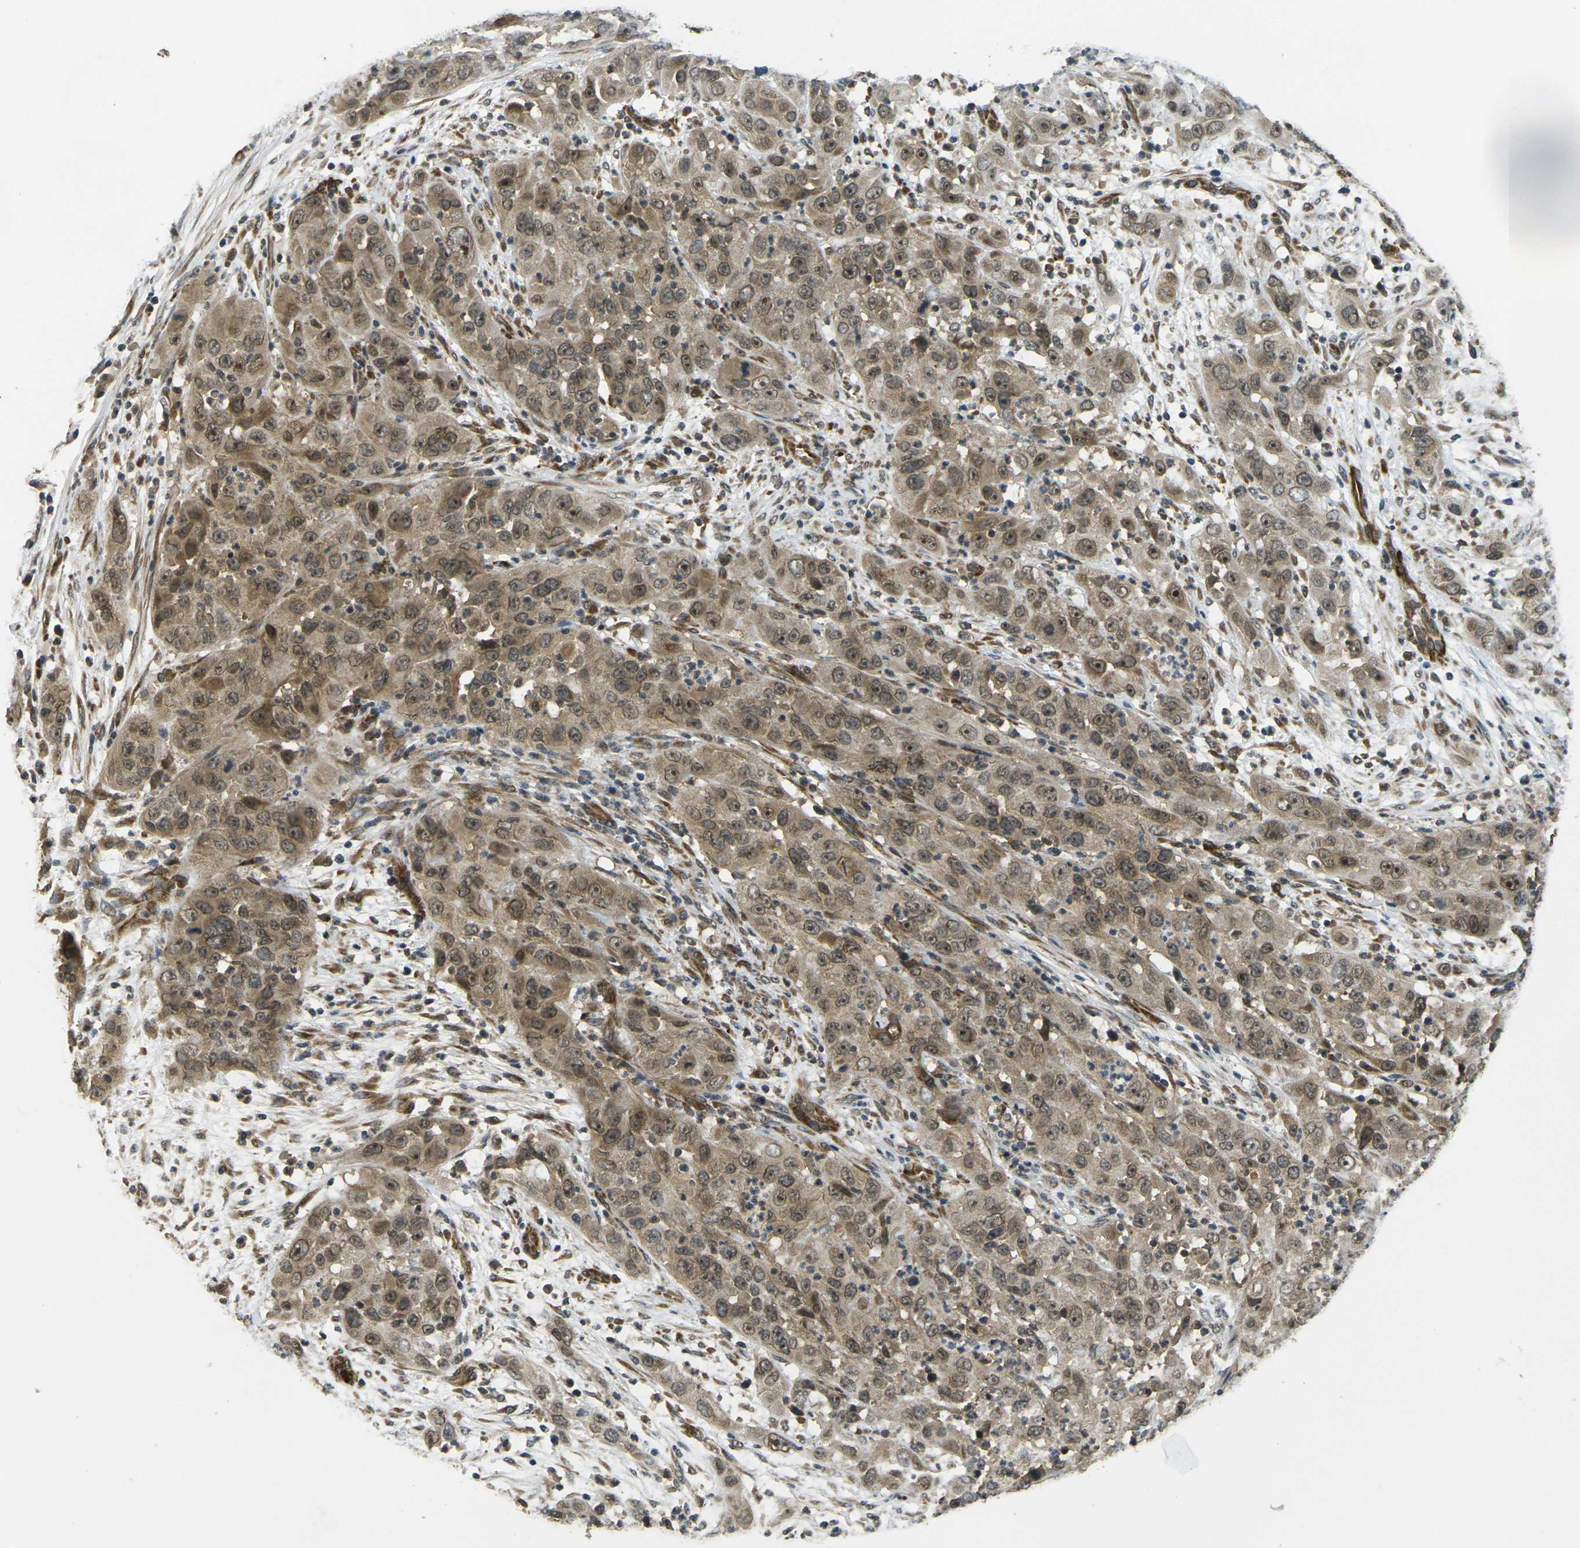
{"staining": {"intensity": "moderate", "quantity": ">75%", "location": "cytoplasmic/membranous,nuclear"}, "tissue": "cervical cancer", "cell_type": "Tumor cells", "image_type": "cancer", "snomed": [{"axis": "morphology", "description": "Squamous cell carcinoma, NOS"}, {"axis": "topography", "description": "Cervix"}], "caption": "Tumor cells display moderate cytoplasmic/membranous and nuclear expression in approximately >75% of cells in cervical cancer (squamous cell carcinoma).", "gene": "FUT11", "patient": {"sex": "female", "age": 32}}